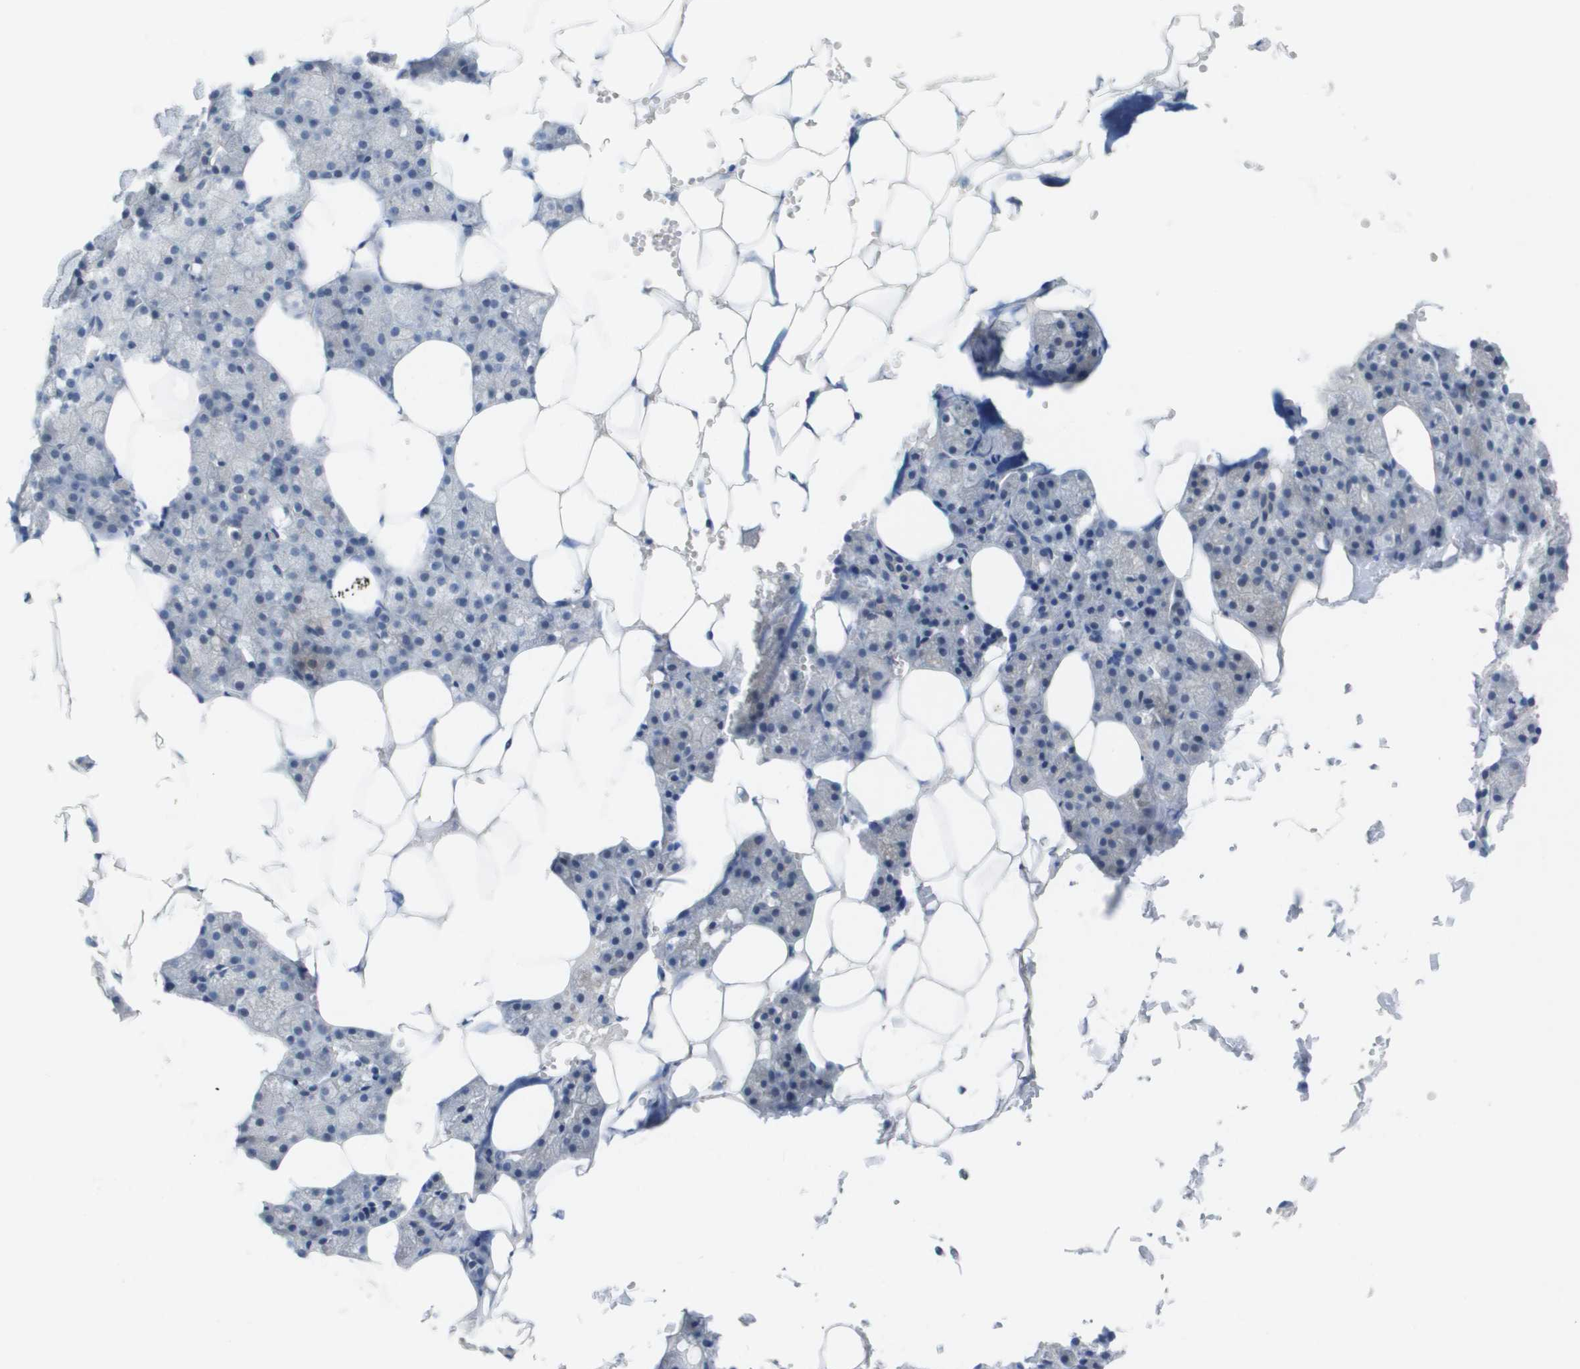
{"staining": {"intensity": "moderate", "quantity": "<25%", "location": "cytoplasmic/membranous"}, "tissue": "salivary gland", "cell_type": "Glandular cells", "image_type": "normal", "snomed": [{"axis": "morphology", "description": "Normal tissue, NOS"}, {"axis": "topography", "description": "Salivary gland"}], "caption": "Moderate cytoplasmic/membranous expression for a protein is identified in about <25% of glandular cells of normal salivary gland using immunohistochemistry.", "gene": "PDE4A", "patient": {"sex": "male", "age": 62}}